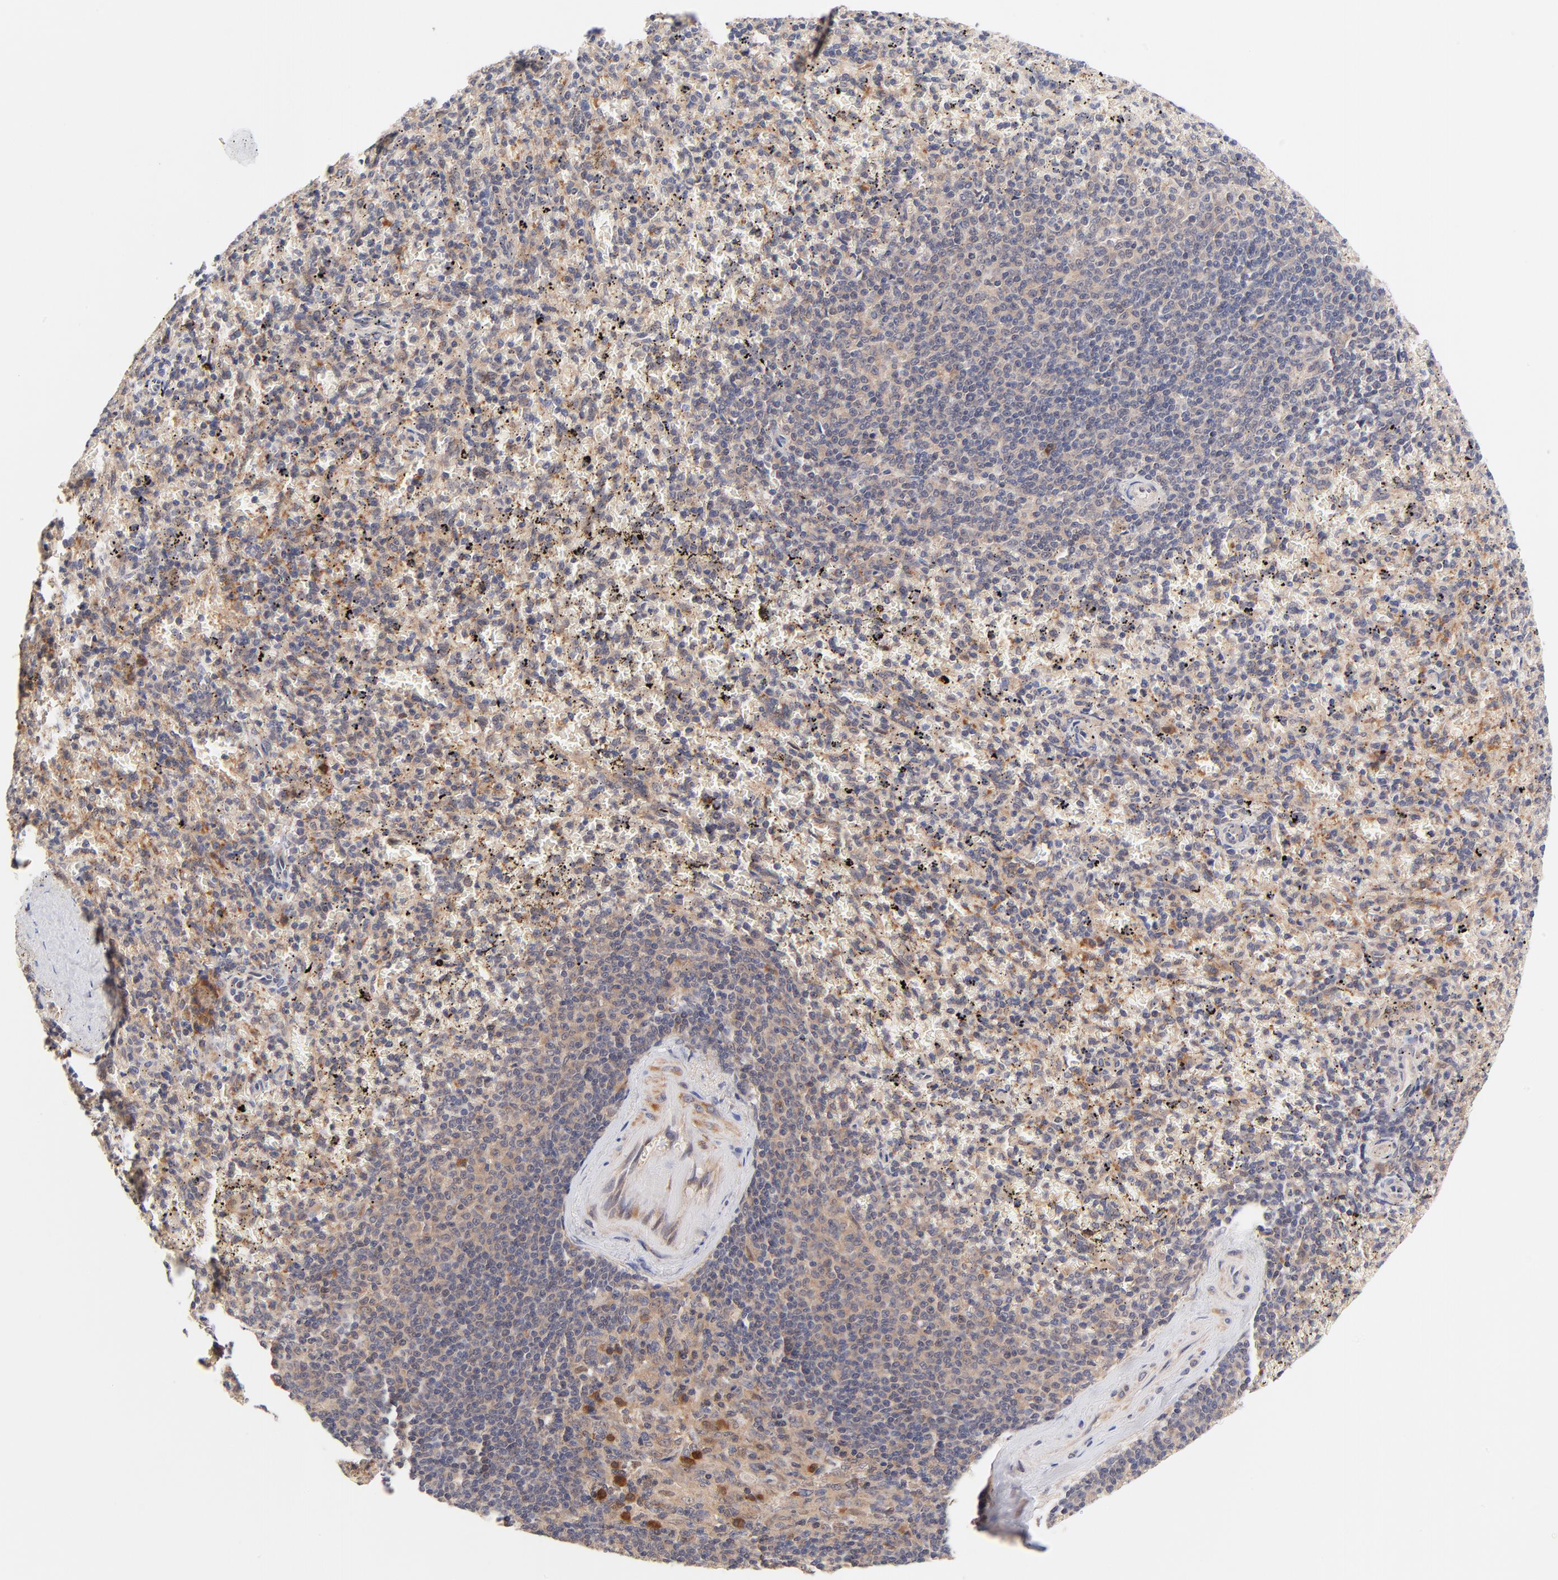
{"staining": {"intensity": "weak", "quantity": "25%-75%", "location": "cytoplasmic/membranous"}, "tissue": "spleen", "cell_type": "Cells in red pulp", "image_type": "normal", "snomed": [{"axis": "morphology", "description": "Normal tissue, NOS"}, {"axis": "topography", "description": "Spleen"}], "caption": "The image shows staining of normal spleen, revealing weak cytoplasmic/membranous protein positivity (brown color) within cells in red pulp.", "gene": "TXNL1", "patient": {"sex": "female", "age": 43}}